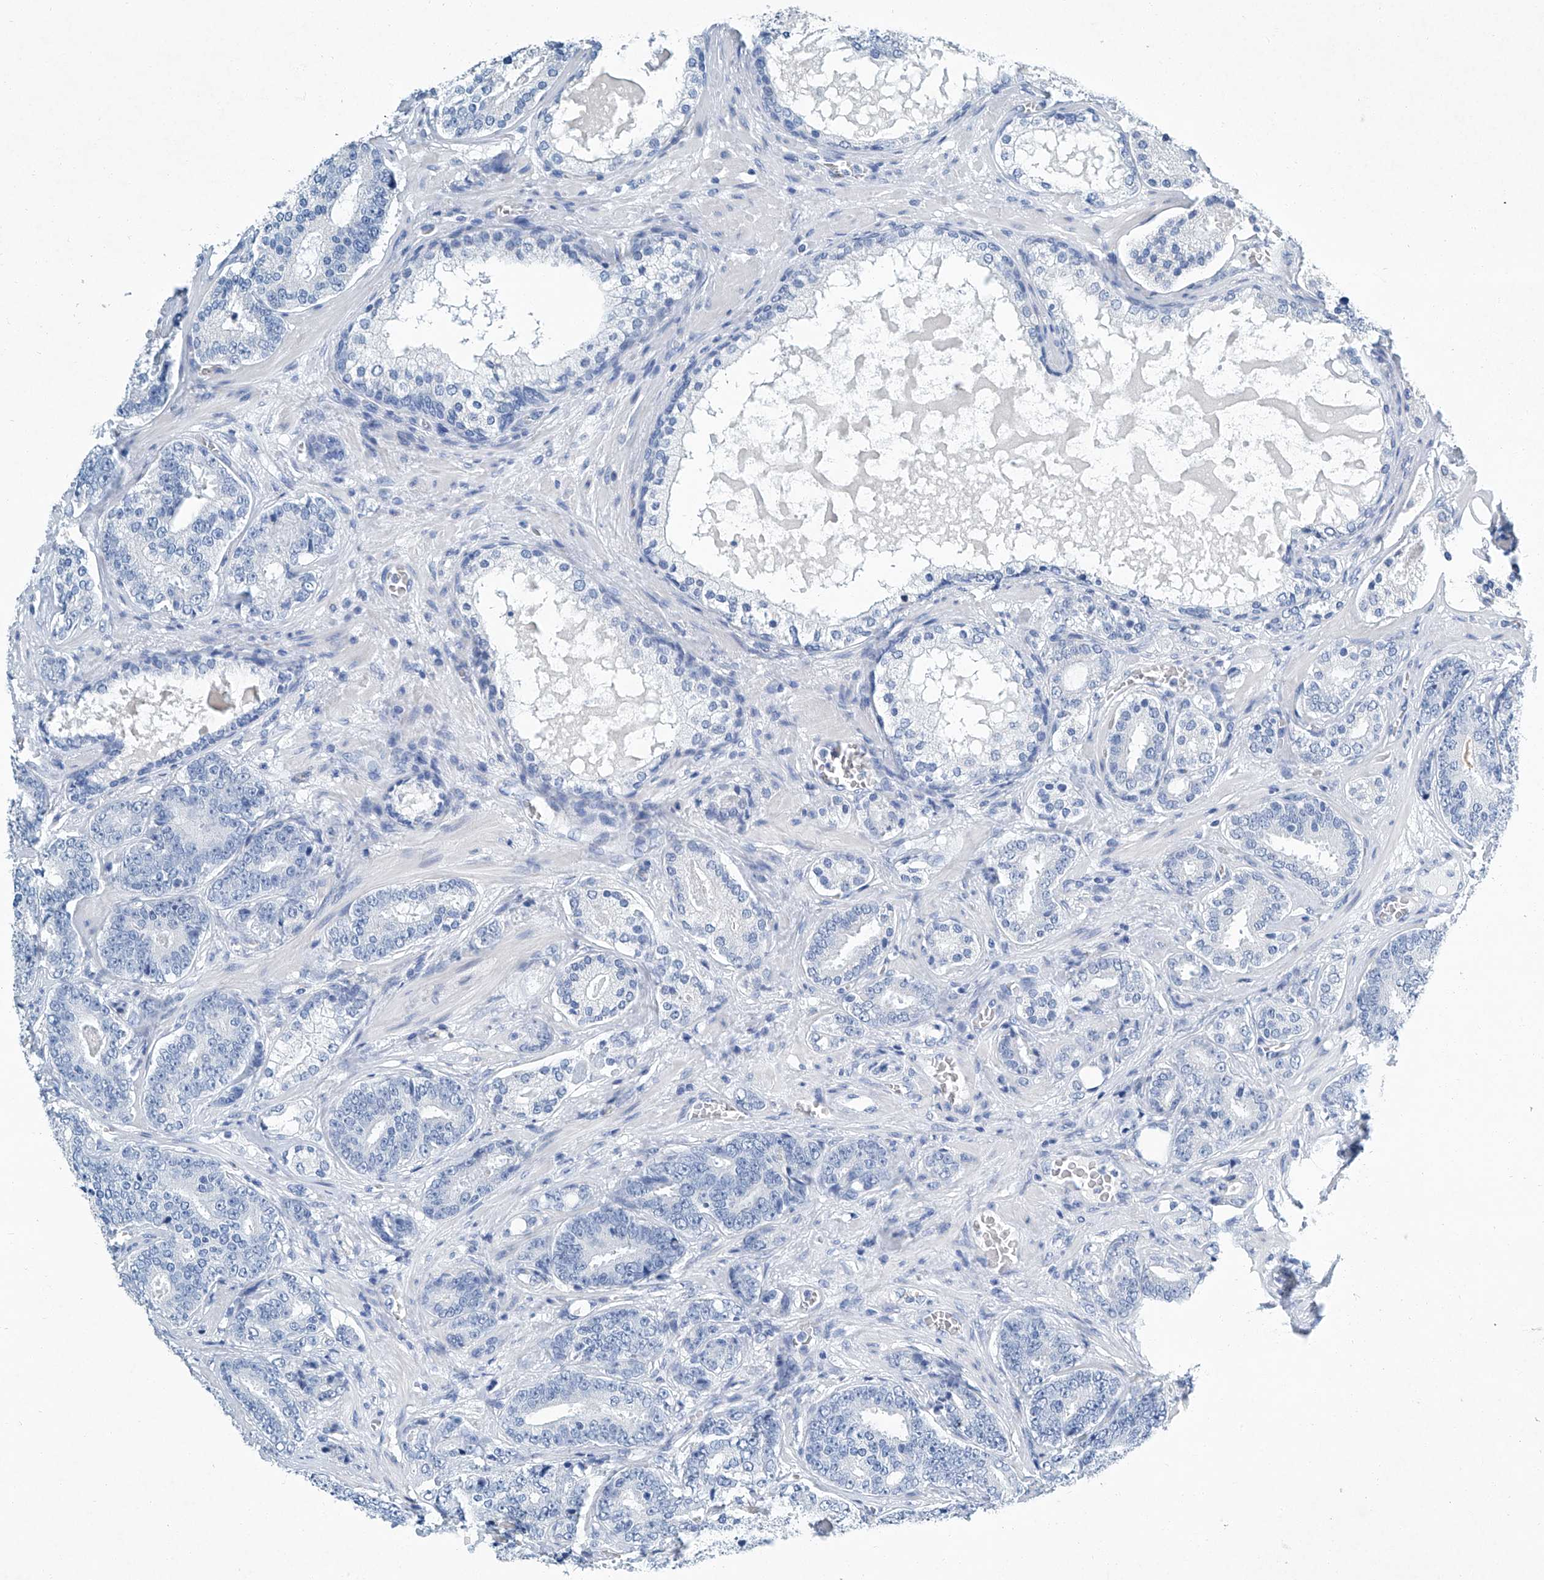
{"staining": {"intensity": "negative", "quantity": "none", "location": "none"}, "tissue": "prostate cancer", "cell_type": "Tumor cells", "image_type": "cancer", "snomed": [{"axis": "morphology", "description": "Adenocarcinoma, High grade"}, {"axis": "topography", "description": "Prostate"}], "caption": "Tumor cells are negative for brown protein staining in adenocarcinoma (high-grade) (prostate). (Brightfield microscopy of DAB IHC at high magnification).", "gene": "CYP2A7", "patient": {"sex": "male", "age": 60}}